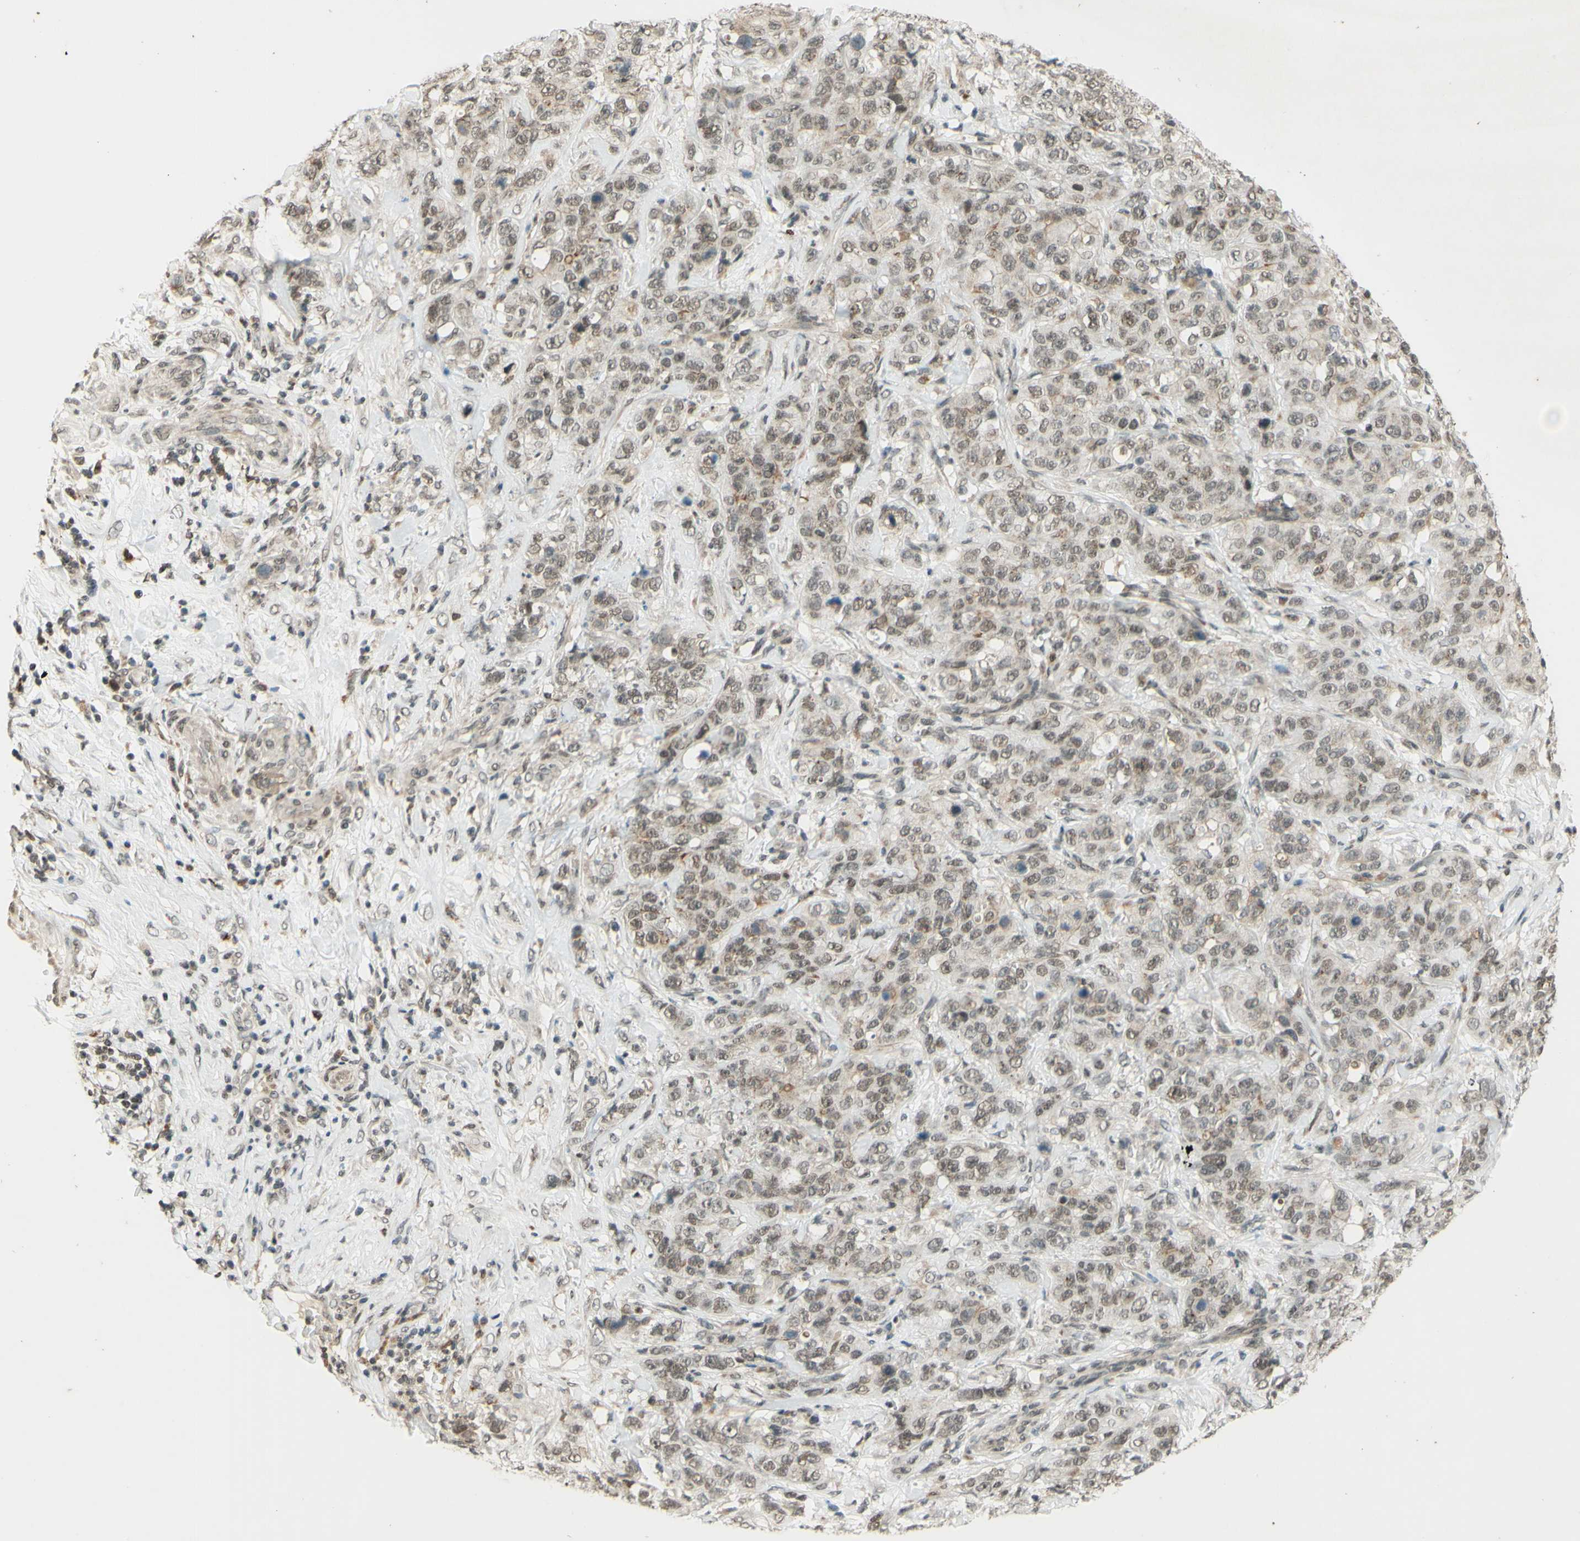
{"staining": {"intensity": "weak", "quantity": ">75%", "location": "nuclear"}, "tissue": "stomach cancer", "cell_type": "Tumor cells", "image_type": "cancer", "snomed": [{"axis": "morphology", "description": "Adenocarcinoma, NOS"}, {"axis": "topography", "description": "Stomach"}], "caption": "Human adenocarcinoma (stomach) stained with a protein marker displays weak staining in tumor cells.", "gene": "SMARCB1", "patient": {"sex": "male", "age": 48}}